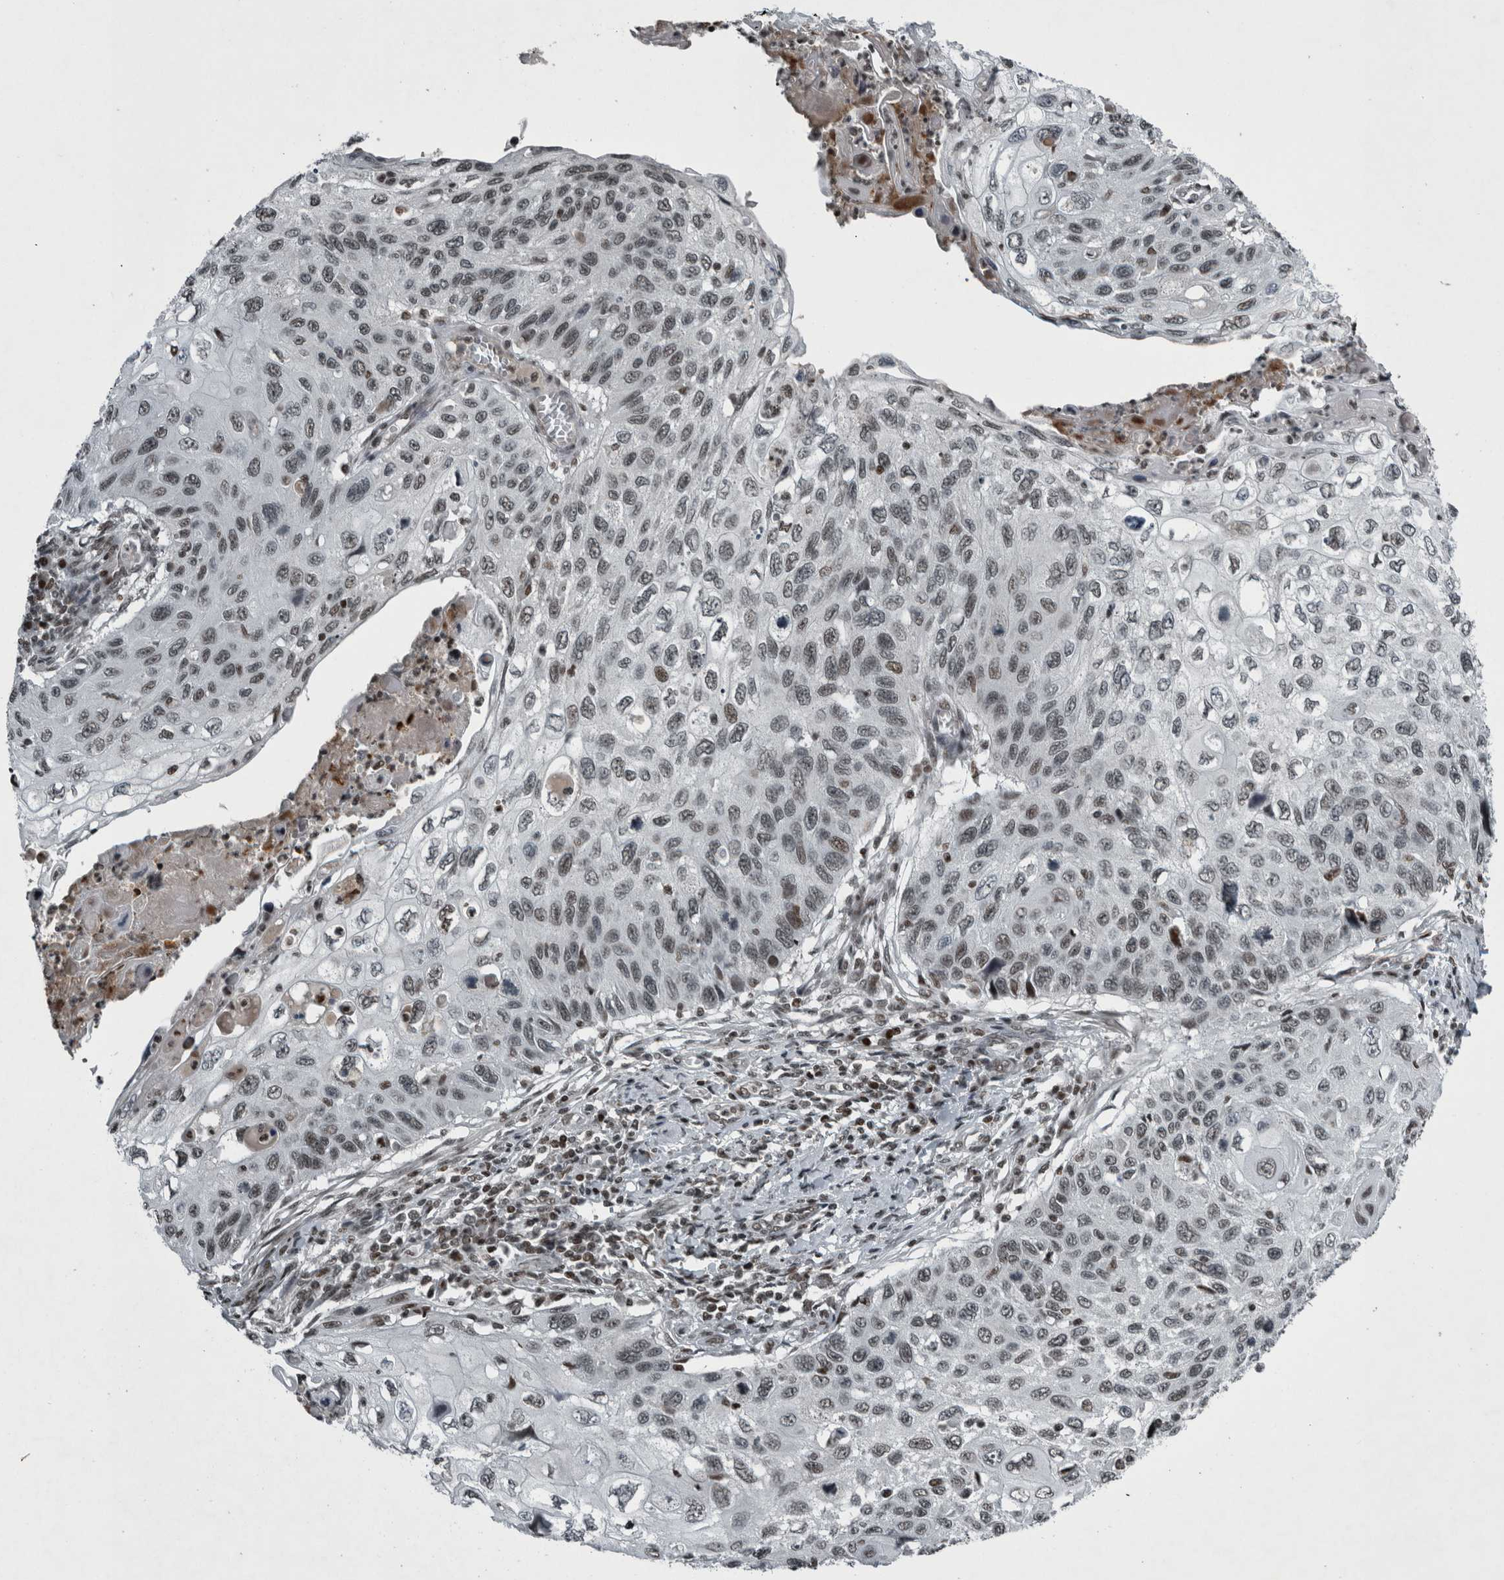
{"staining": {"intensity": "weak", "quantity": "25%-75%", "location": "nuclear"}, "tissue": "cervical cancer", "cell_type": "Tumor cells", "image_type": "cancer", "snomed": [{"axis": "morphology", "description": "Squamous cell carcinoma, NOS"}, {"axis": "topography", "description": "Cervix"}], "caption": "This is an image of immunohistochemistry (IHC) staining of cervical squamous cell carcinoma, which shows weak positivity in the nuclear of tumor cells.", "gene": "UNC50", "patient": {"sex": "female", "age": 70}}